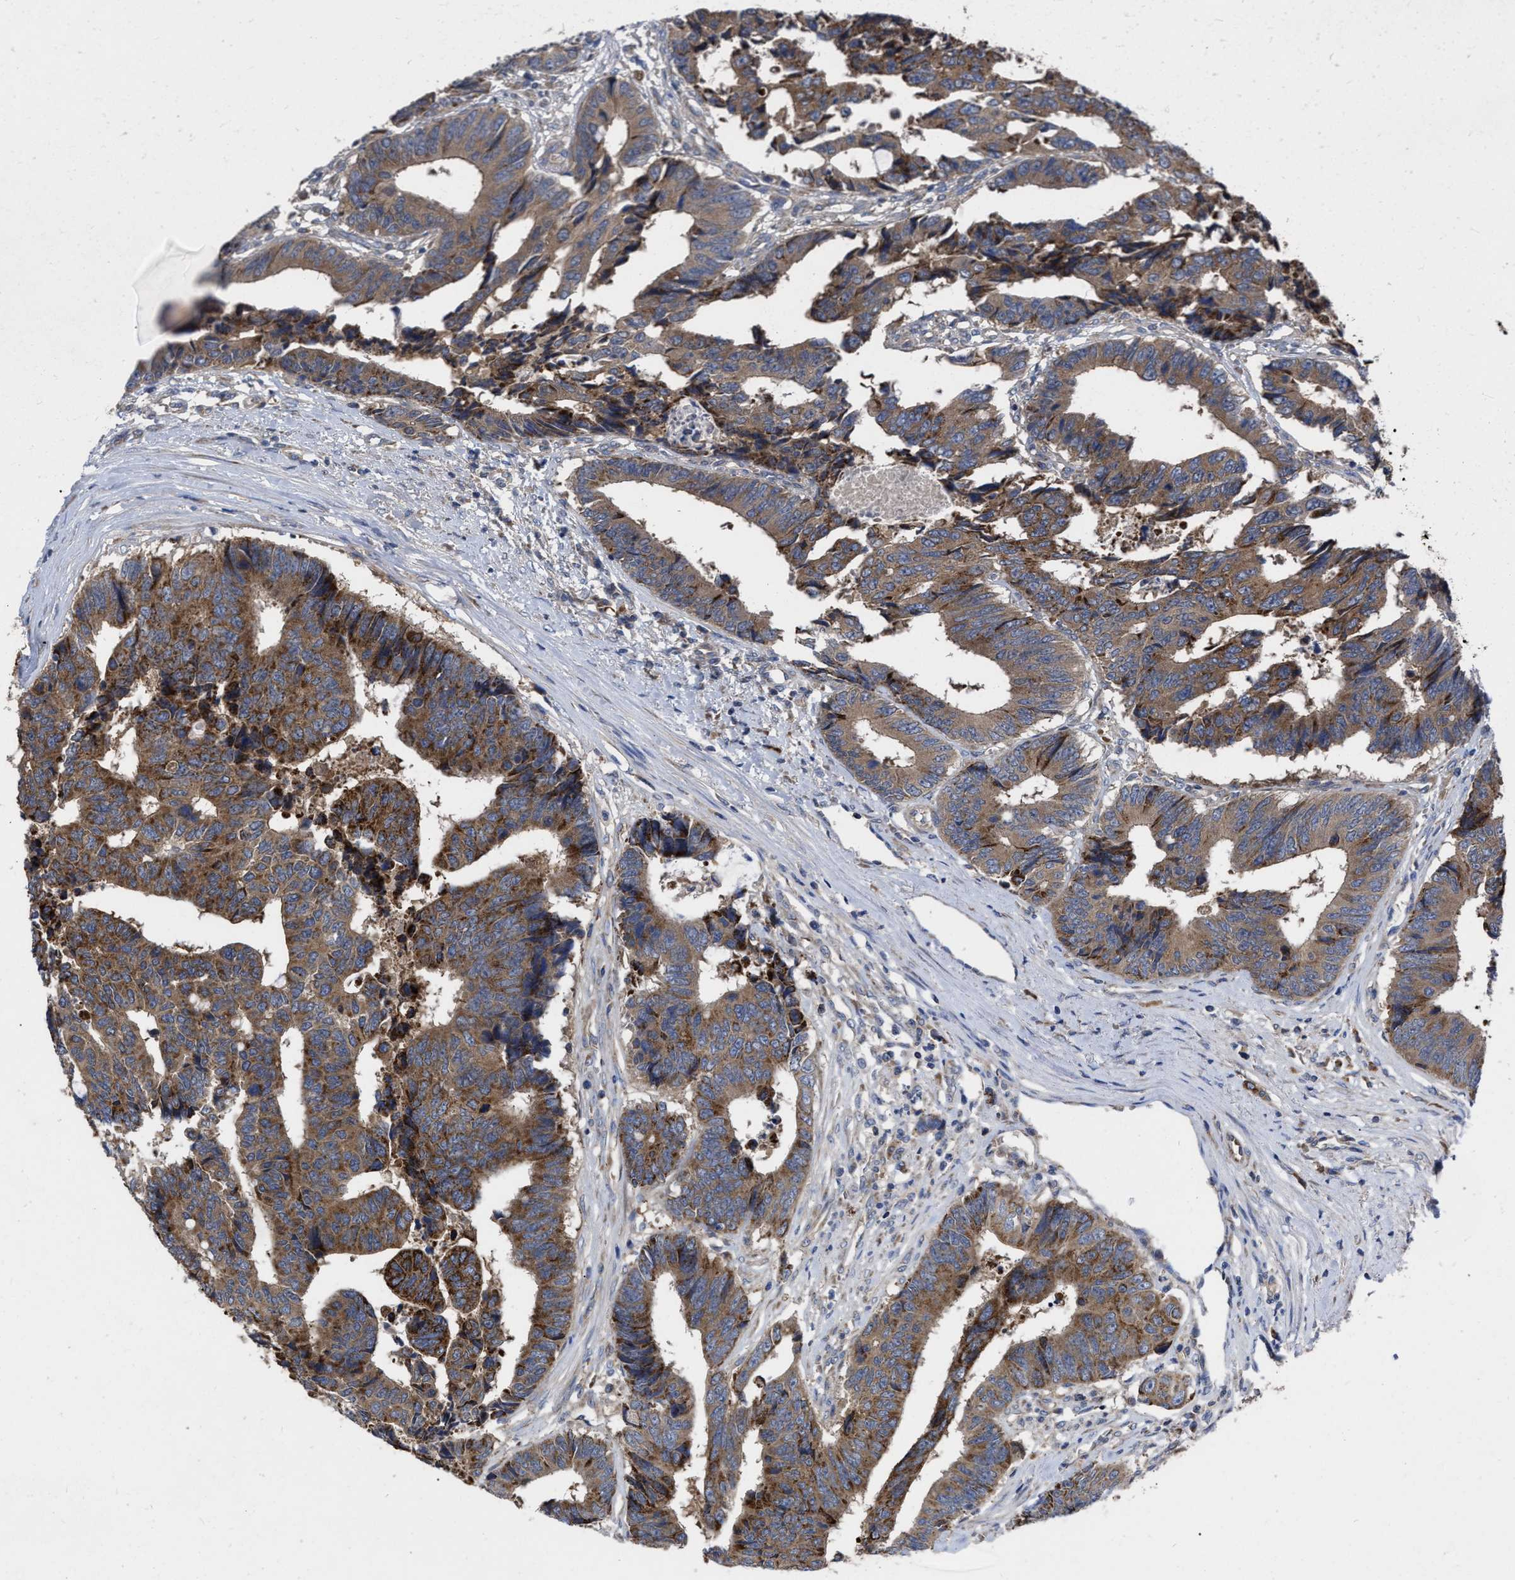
{"staining": {"intensity": "moderate", "quantity": ">75%", "location": "cytoplasmic/membranous"}, "tissue": "colorectal cancer", "cell_type": "Tumor cells", "image_type": "cancer", "snomed": [{"axis": "morphology", "description": "Adenocarcinoma, NOS"}, {"axis": "topography", "description": "Rectum"}], "caption": "Colorectal adenocarcinoma stained with a brown dye exhibits moderate cytoplasmic/membranous positive staining in about >75% of tumor cells.", "gene": "CDKN2C", "patient": {"sex": "male", "age": 84}}